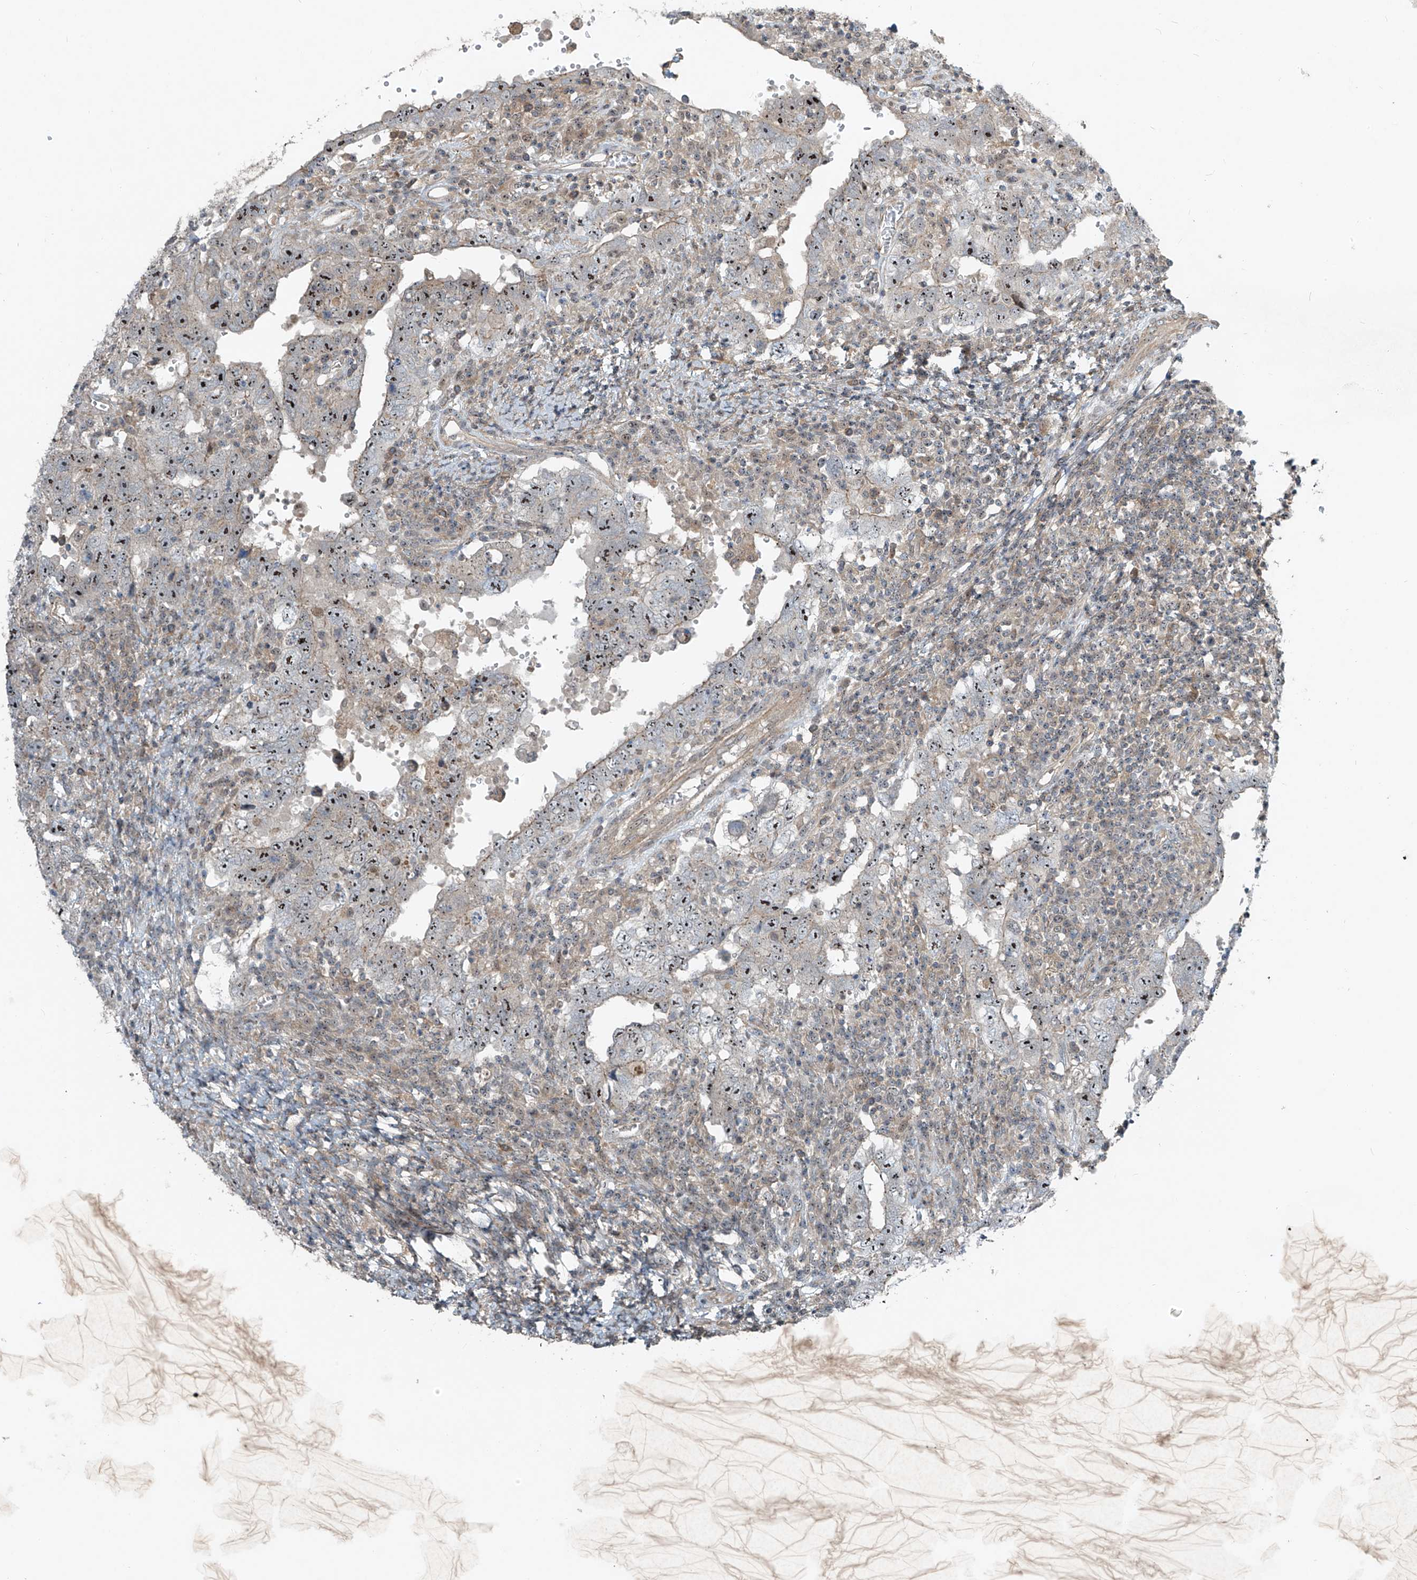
{"staining": {"intensity": "moderate", "quantity": ">75%", "location": "nuclear"}, "tissue": "testis cancer", "cell_type": "Tumor cells", "image_type": "cancer", "snomed": [{"axis": "morphology", "description": "Carcinoma, Embryonal, NOS"}, {"axis": "topography", "description": "Testis"}], "caption": "Immunohistochemical staining of human embryonal carcinoma (testis) demonstrates medium levels of moderate nuclear protein positivity in approximately >75% of tumor cells. Nuclei are stained in blue.", "gene": "PPCS", "patient": {"sex": "male", "age": 26}}